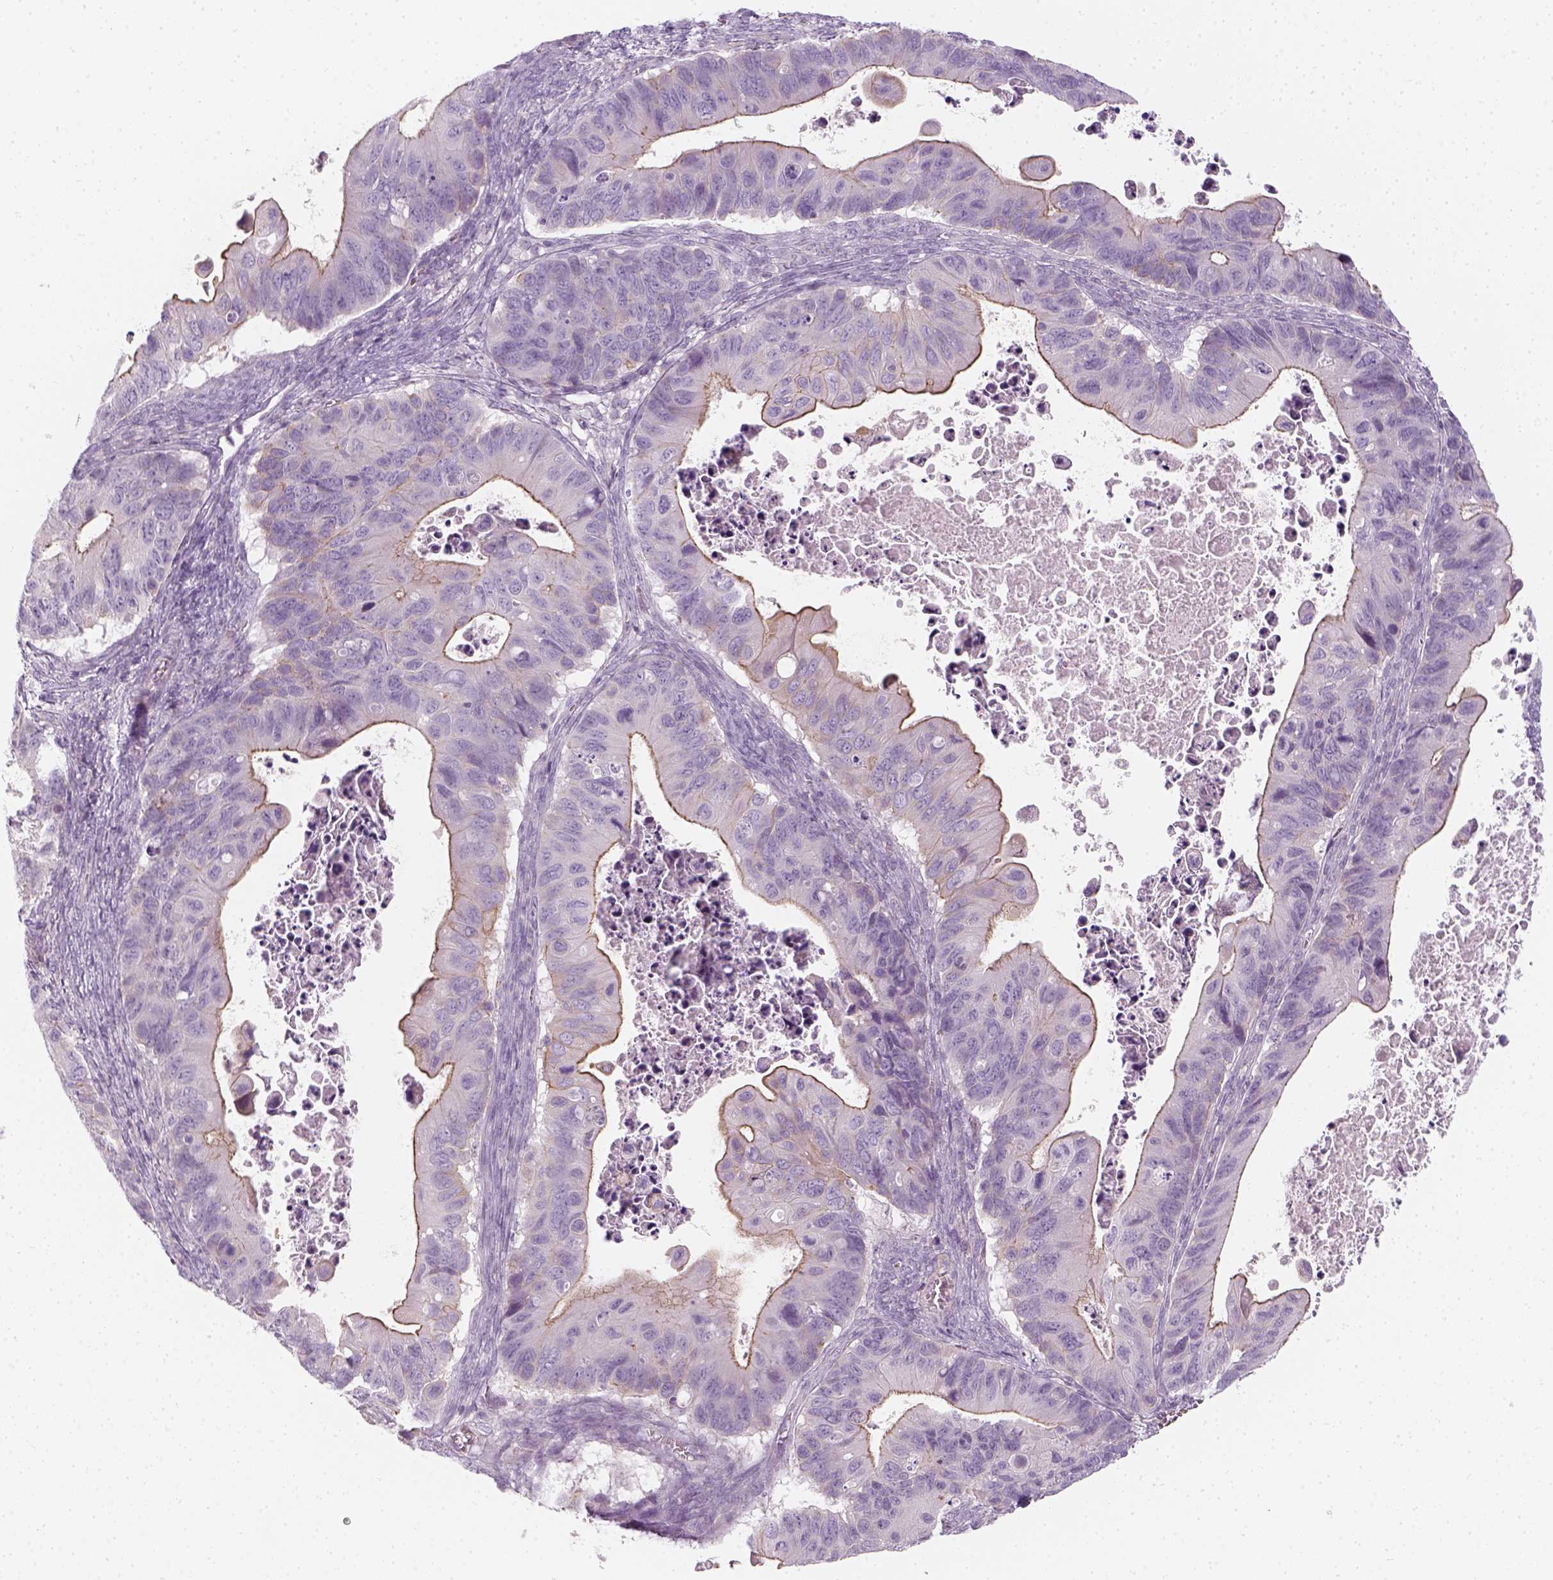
{"staining": {"intensity": "moderate", "quantity": "<25%", "location": "cytoplasmic/membranous"}, "tissue": "ovarian cancer", "cell_type": "Tumor cells", "image_type": "cancer", "snomed": [{"axis": "morphology", "description": "Cystadenocarcinoma, mucinous, NOS"}, {"axis": "topography", "description": "Ovary"}], "caption": "Immunohistochemistry (IHC) histopathology image of neoplastic tissue: ovarian cancer (mucinous cystadenocarcinoma) stained using IHC shows low levels of moderate protein expression localized specifically in the cytoplasmic/membranous of tumor cells, appearing as a cytoplasmic/membranous brown color.", "gene": "PRAME", "patient": {"sex": "female", "age": 64}}